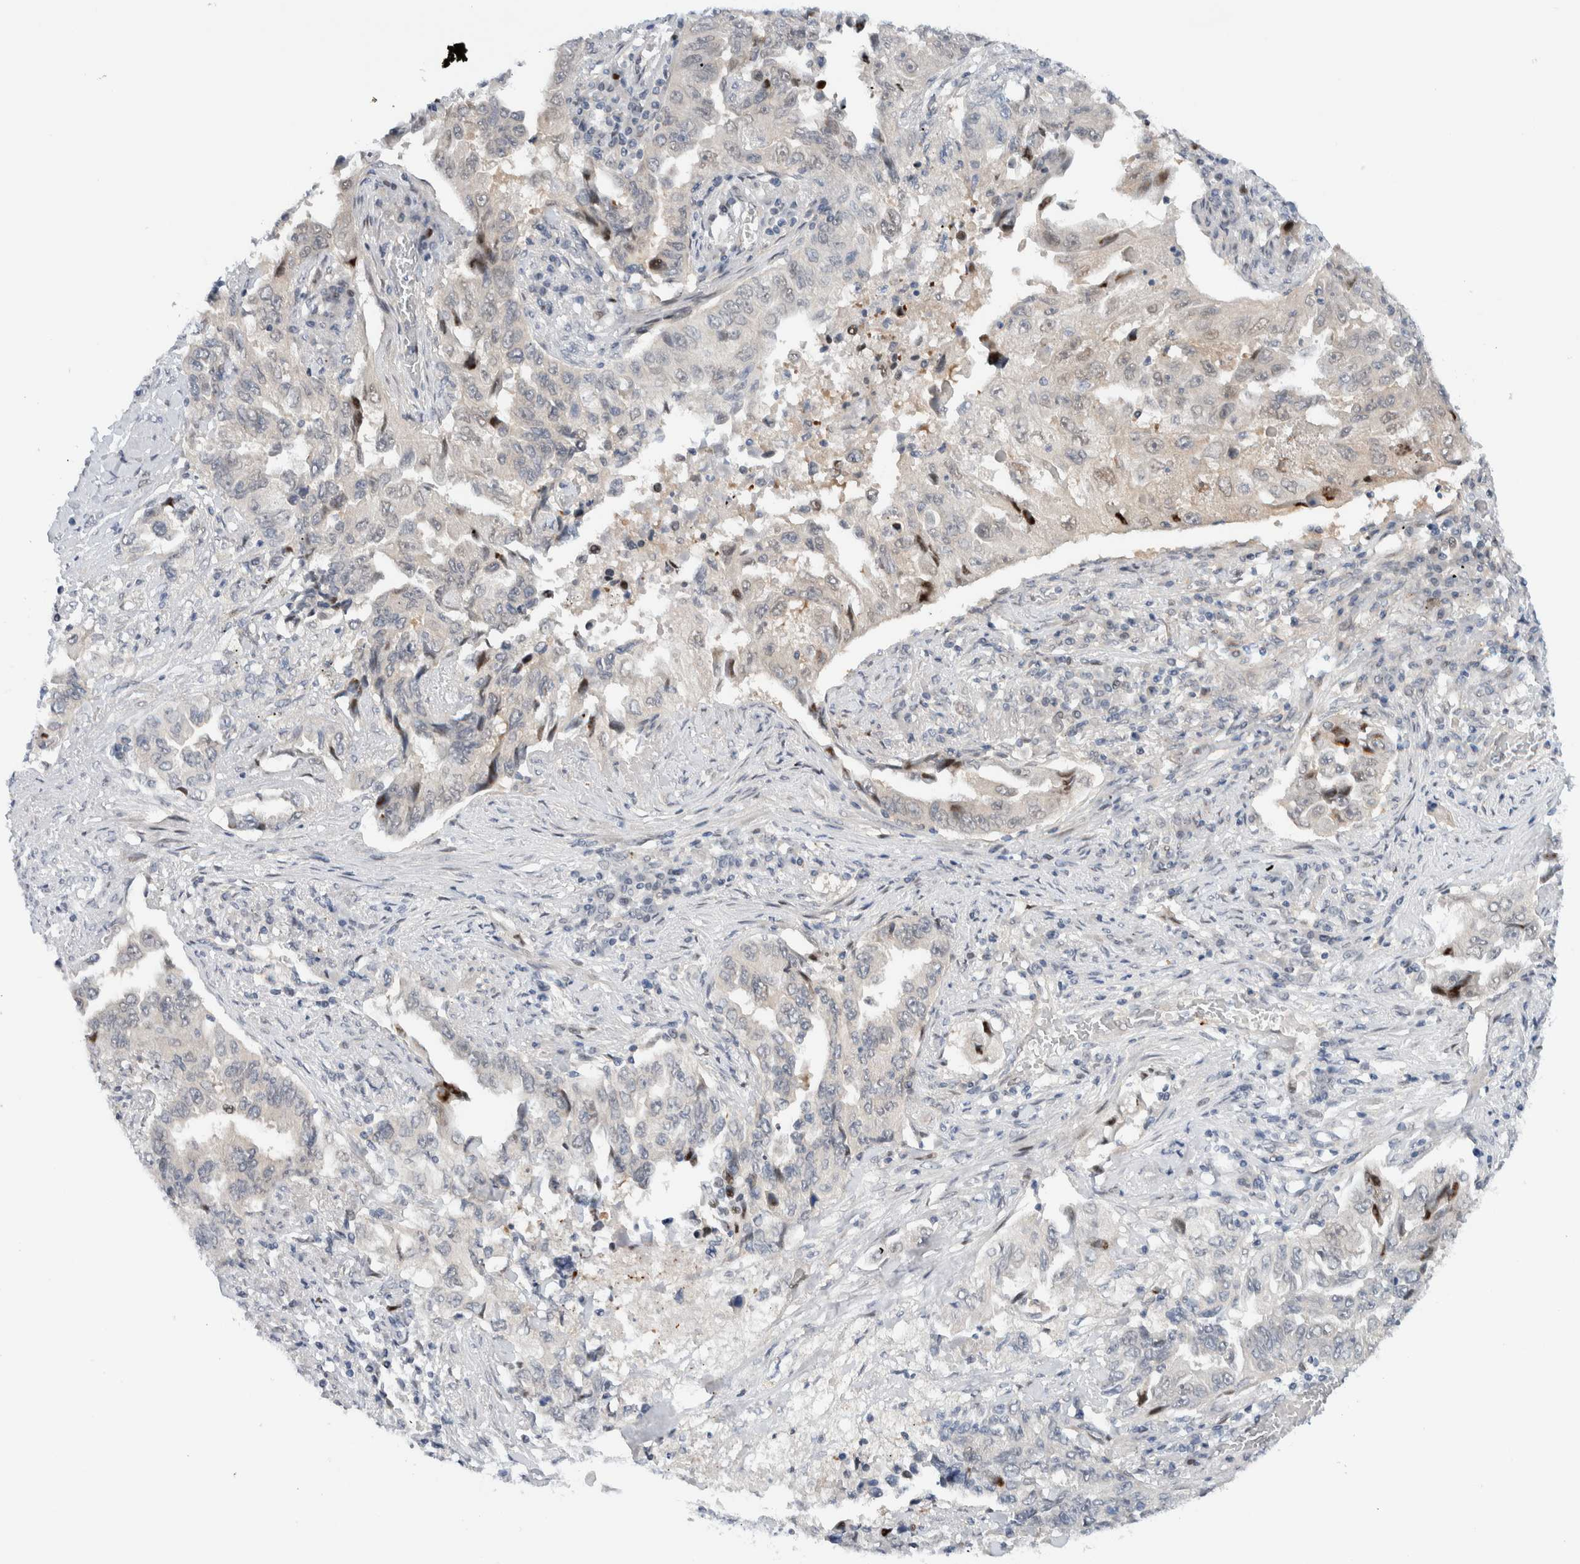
{"staining": {"intensity": "negative", "quantity": "none", "location": "none"}, "tissue": "lung cancer", "cell_type": "Tumor cells", "image_type": "cancer", "snomed": [{"axis": "morphology", "description": "Adenocarcinoma, NOS"}, {"axis": "topography", "description": "Lung"}], "caption": "High magnification brightfield microscopy of adenocarcinoma (lung) stained with DAB (brown) and counterstained with hematoxylin (blue): tumor cells show no significant expression.", "gene": "NCR3LG1", "patient": {"sex": "female", "age": 51}}